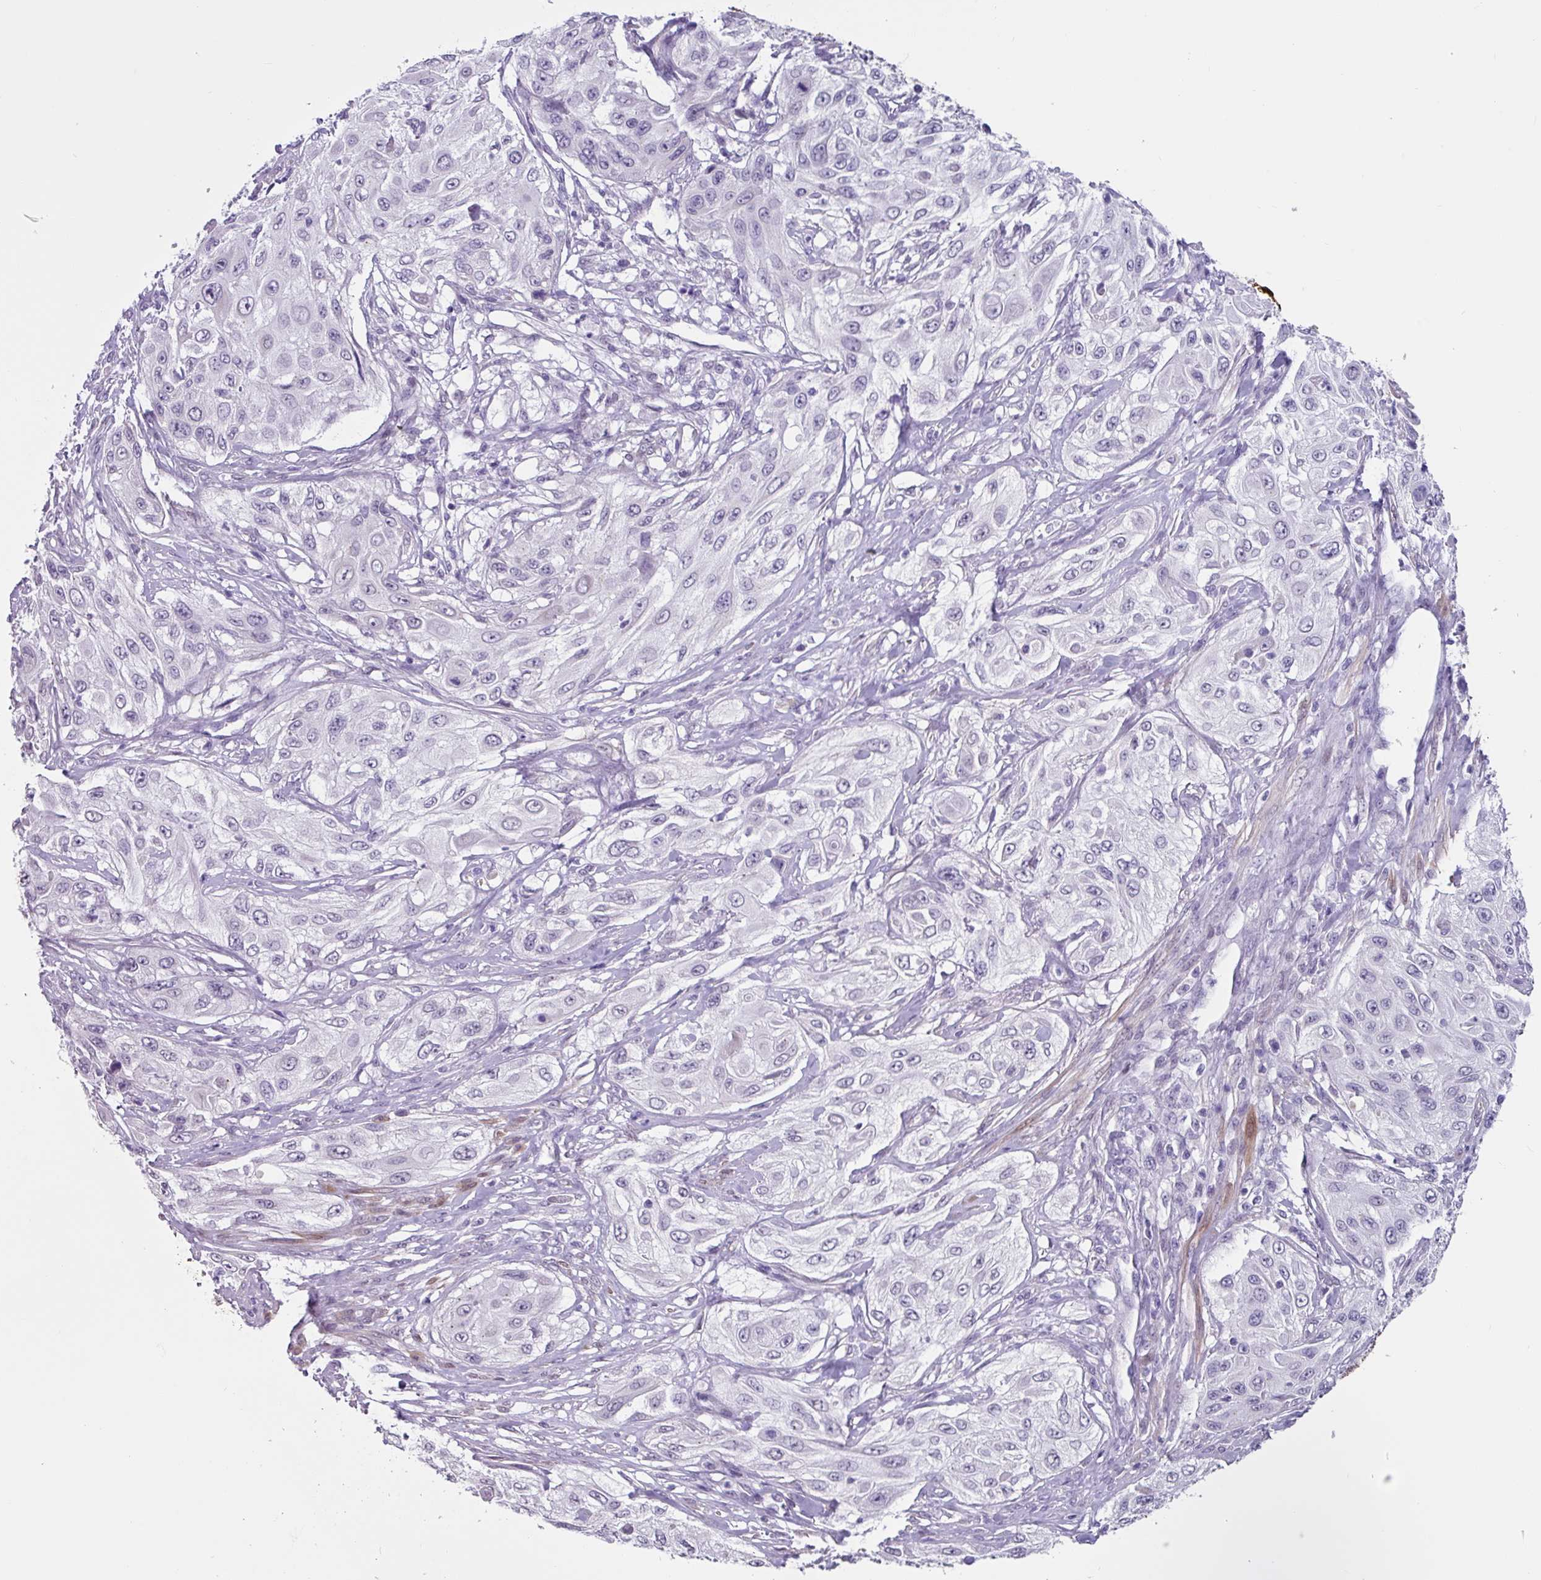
{"staining": {"intensity": "negative", "quantity": "none", "location": "none"}, "tissue": "cervical cancer", "cell_type": "Tumor cells", "image_type": "cancer", "snomed": [{"axis": "morphology", "description": "Squamous cell carcinoma, NOS"}, {"axis": "topography", "description": "Cervix"}], "caption": "This micrograph is of cervical cancer (squamous cell carcinoma) stained with immunohistochemistry (IHC) to label a protein in brown with the nuclei are counter-stained blue. There is no positivity in tumor cells.", "gene": "OTX1", "patient": {"sex": "female", "age": 42}}